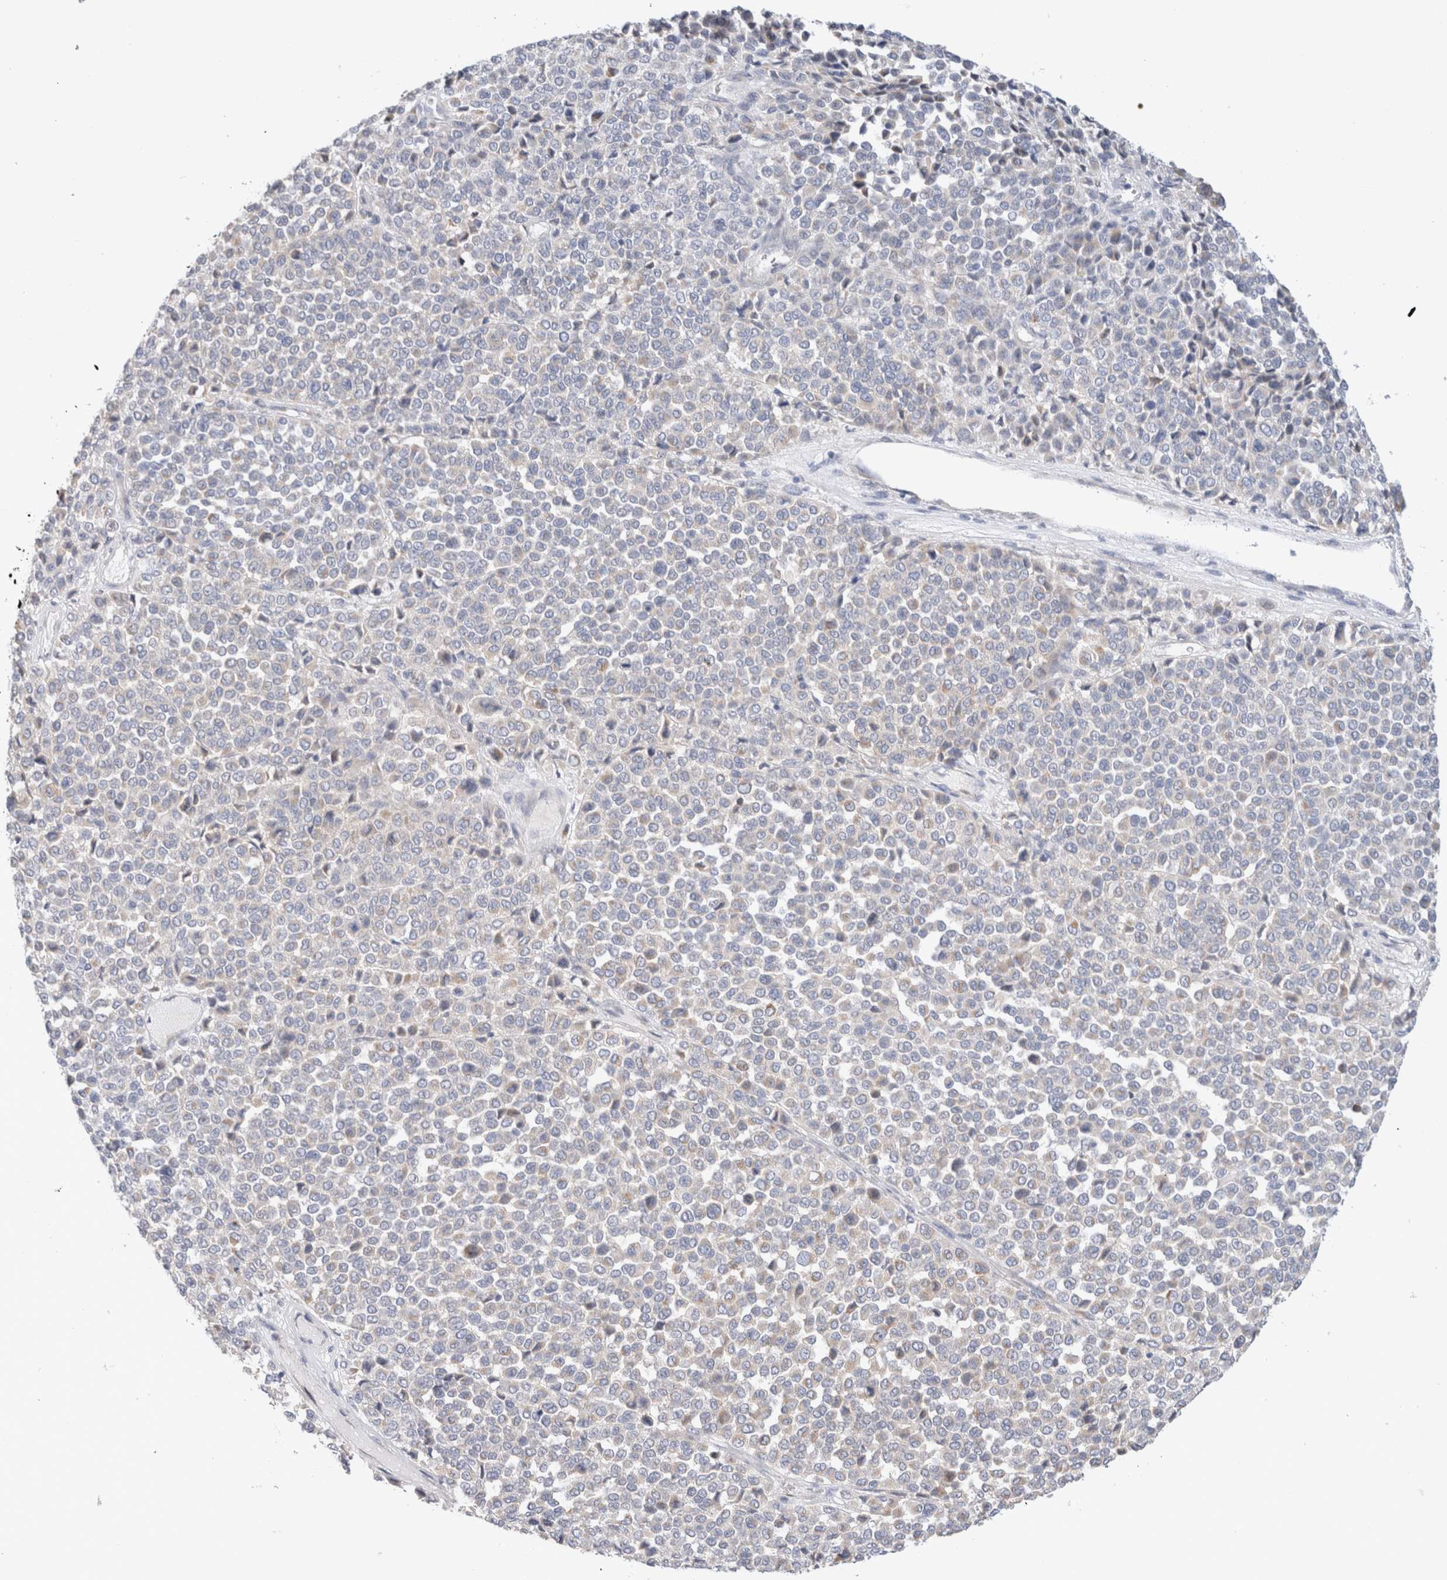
{"staining": {"intensity": "negative", "quantity": "none", "location": "none"}, "tissue": "melanoma", "cell_type": "Tumor cells", "image_type": "cancer", "snomed": [{"axis": "morphology", "description": "Malignant melanoma, Metastatic site"}, {"axis": "topography", "description": "Pancreas"}], "caption": "DAB immunohistochemical staining of human melanoma displays no significant positivity in tumor cells.", "gene": "GADD45G", "patient": {"sex": "female", "age": 30}}